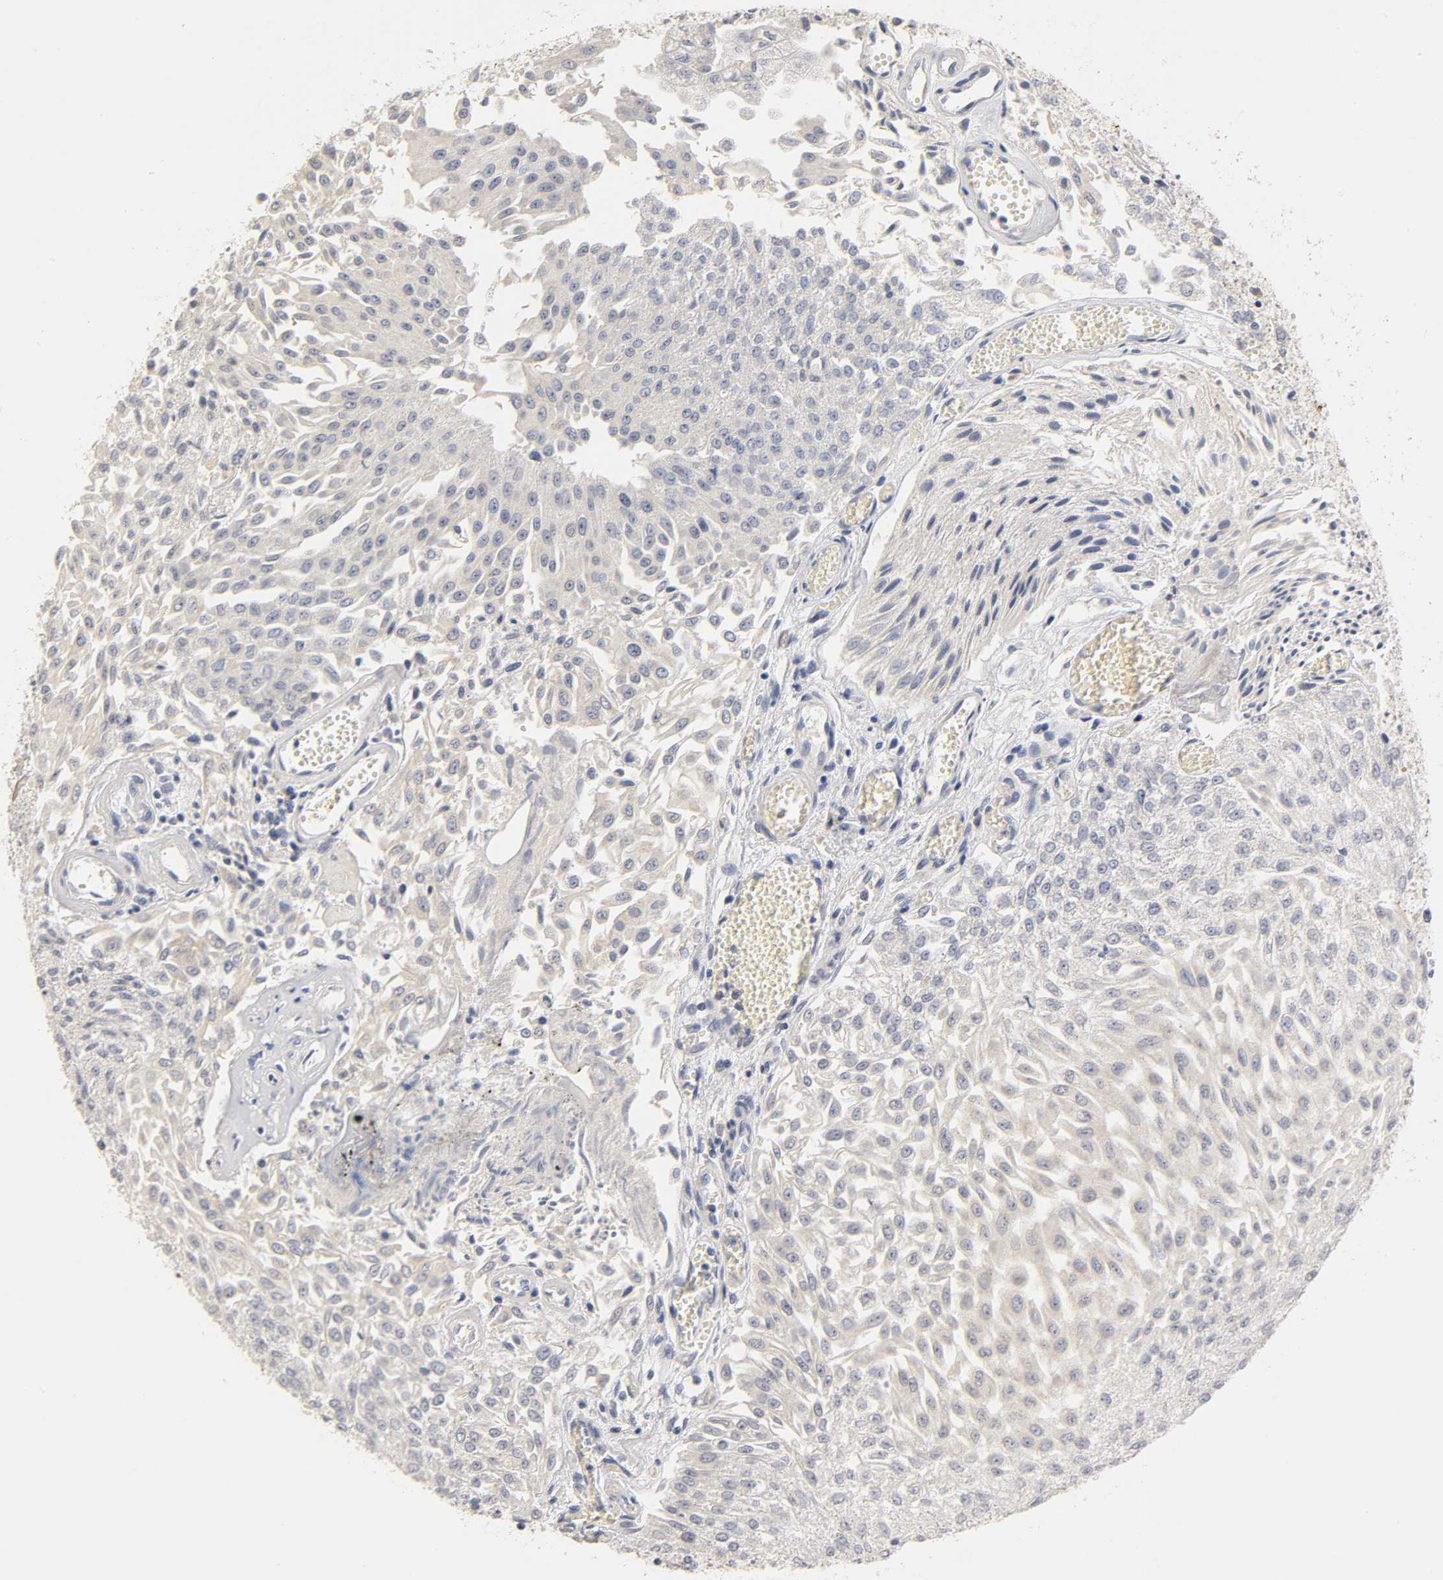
{"staining": {"intensity": "negative", "quantity": "none", "location": "none"}, "tissue": "urothelial cancer", "cell_type": "Tumor cells", "image_type": "cancer", "snomed": [{"axis": "morphology", "description": "Urothelial carcinoma, Low grade"}, {"axis": "topography", "description": "Urinary bladder"}], "caption": "There is no significant staining in tumor cells of low-grade urothelial carcinoma. The staining is performed using DAB brown chromogen with nuclei counter-stained in using hematoxylin.", "gene": "OVOL1", "patient": {"sex": "male", "age": 86}}